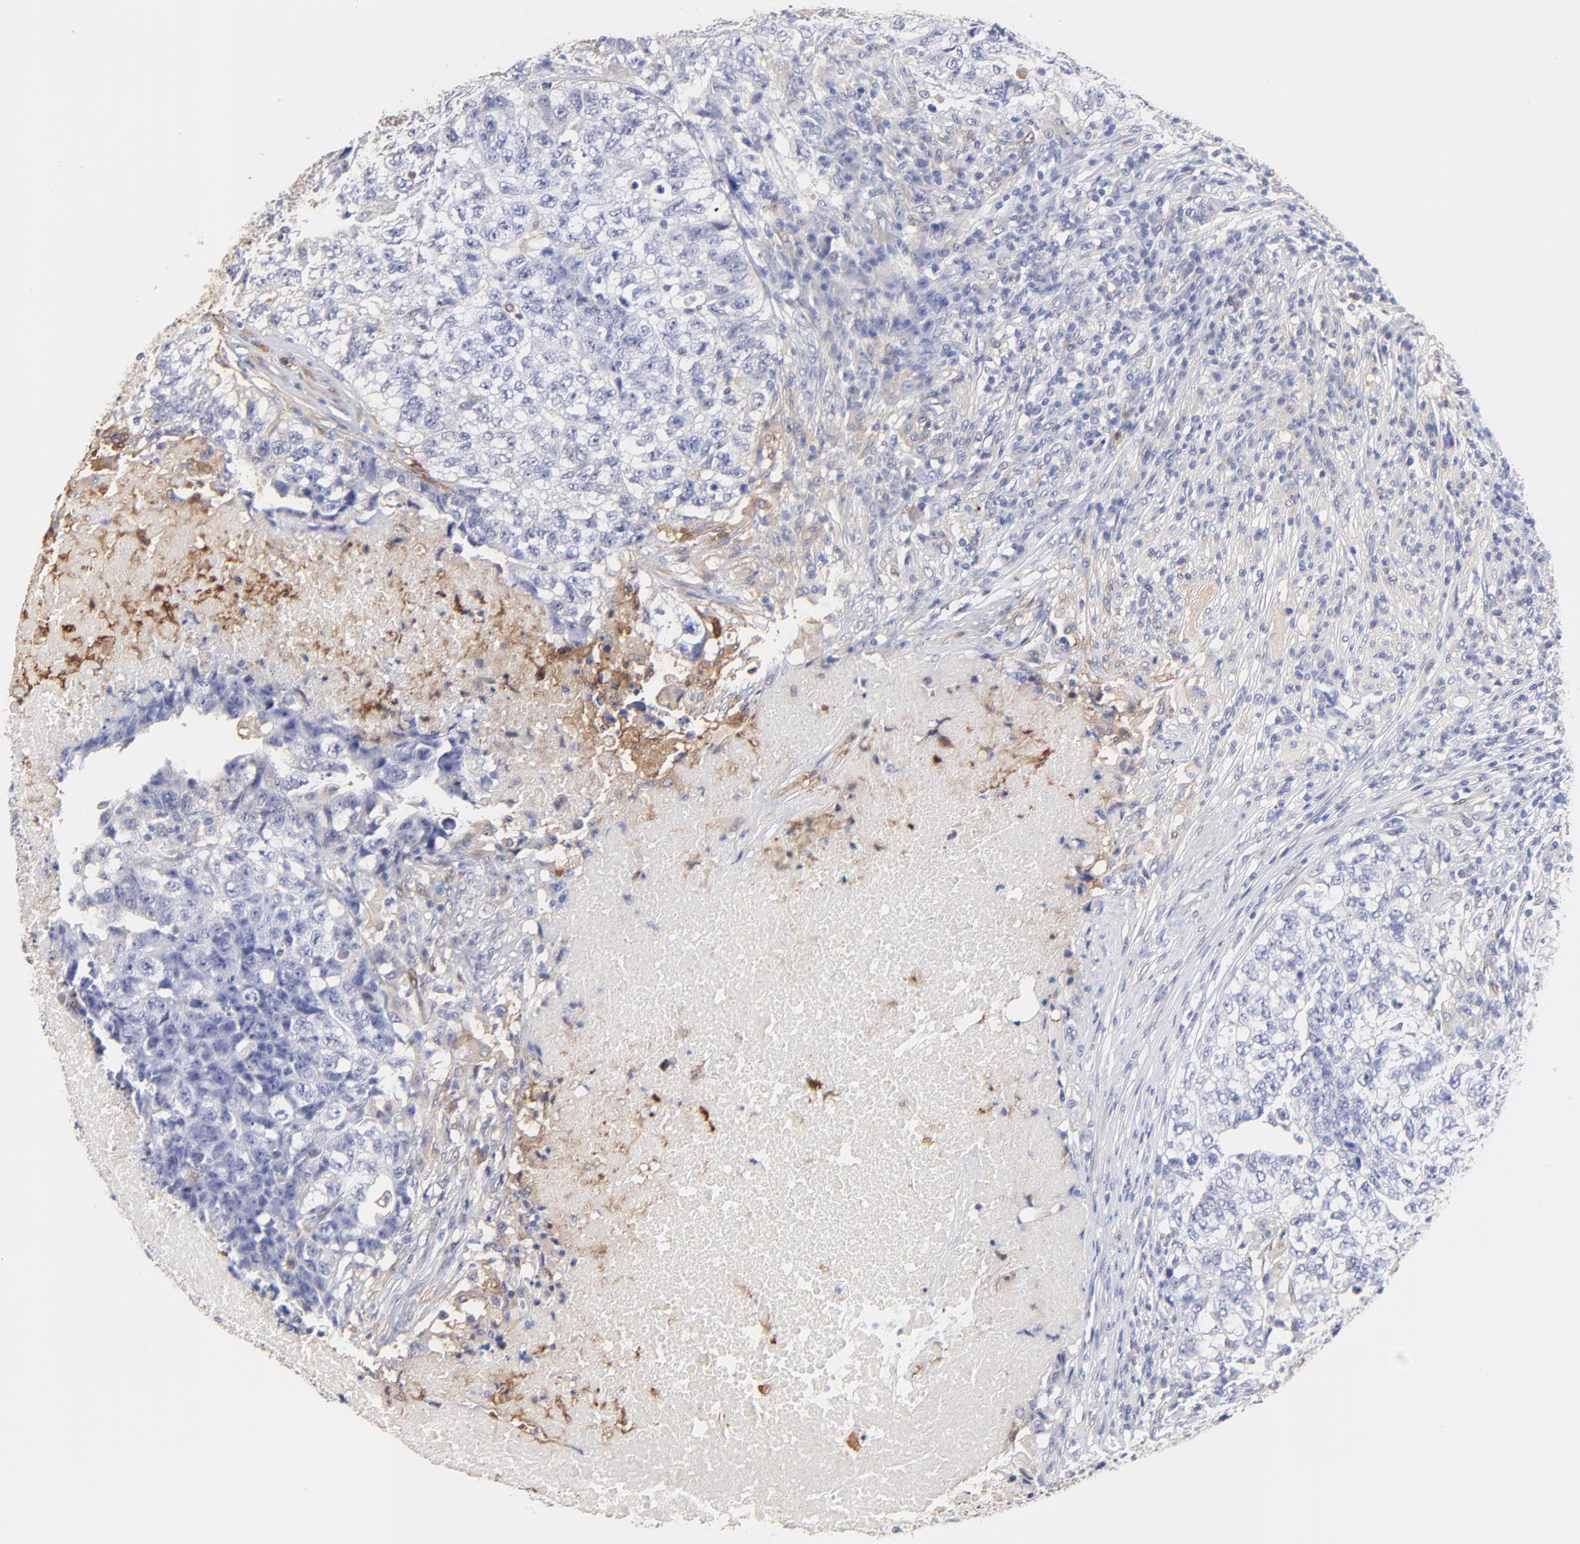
{"staining": {"intensity": "weak", "quantity": "<25%", "location": "cytoplasmic/membranous"}, "tissue": "testis cancer", "cell_type": "Tumor cells", "image_type": "cancer", "snomed": [{"axis": "morphology", "description": "Carcinoma, Embryonal, NOS"}, {"axis": "topography", "description": "Testis"}], "caption": "Tumor cells show no significant protein positivity in testis cancer.", "gene": "SMARCA1", "patient": {"sex": "male", "age": 21}}